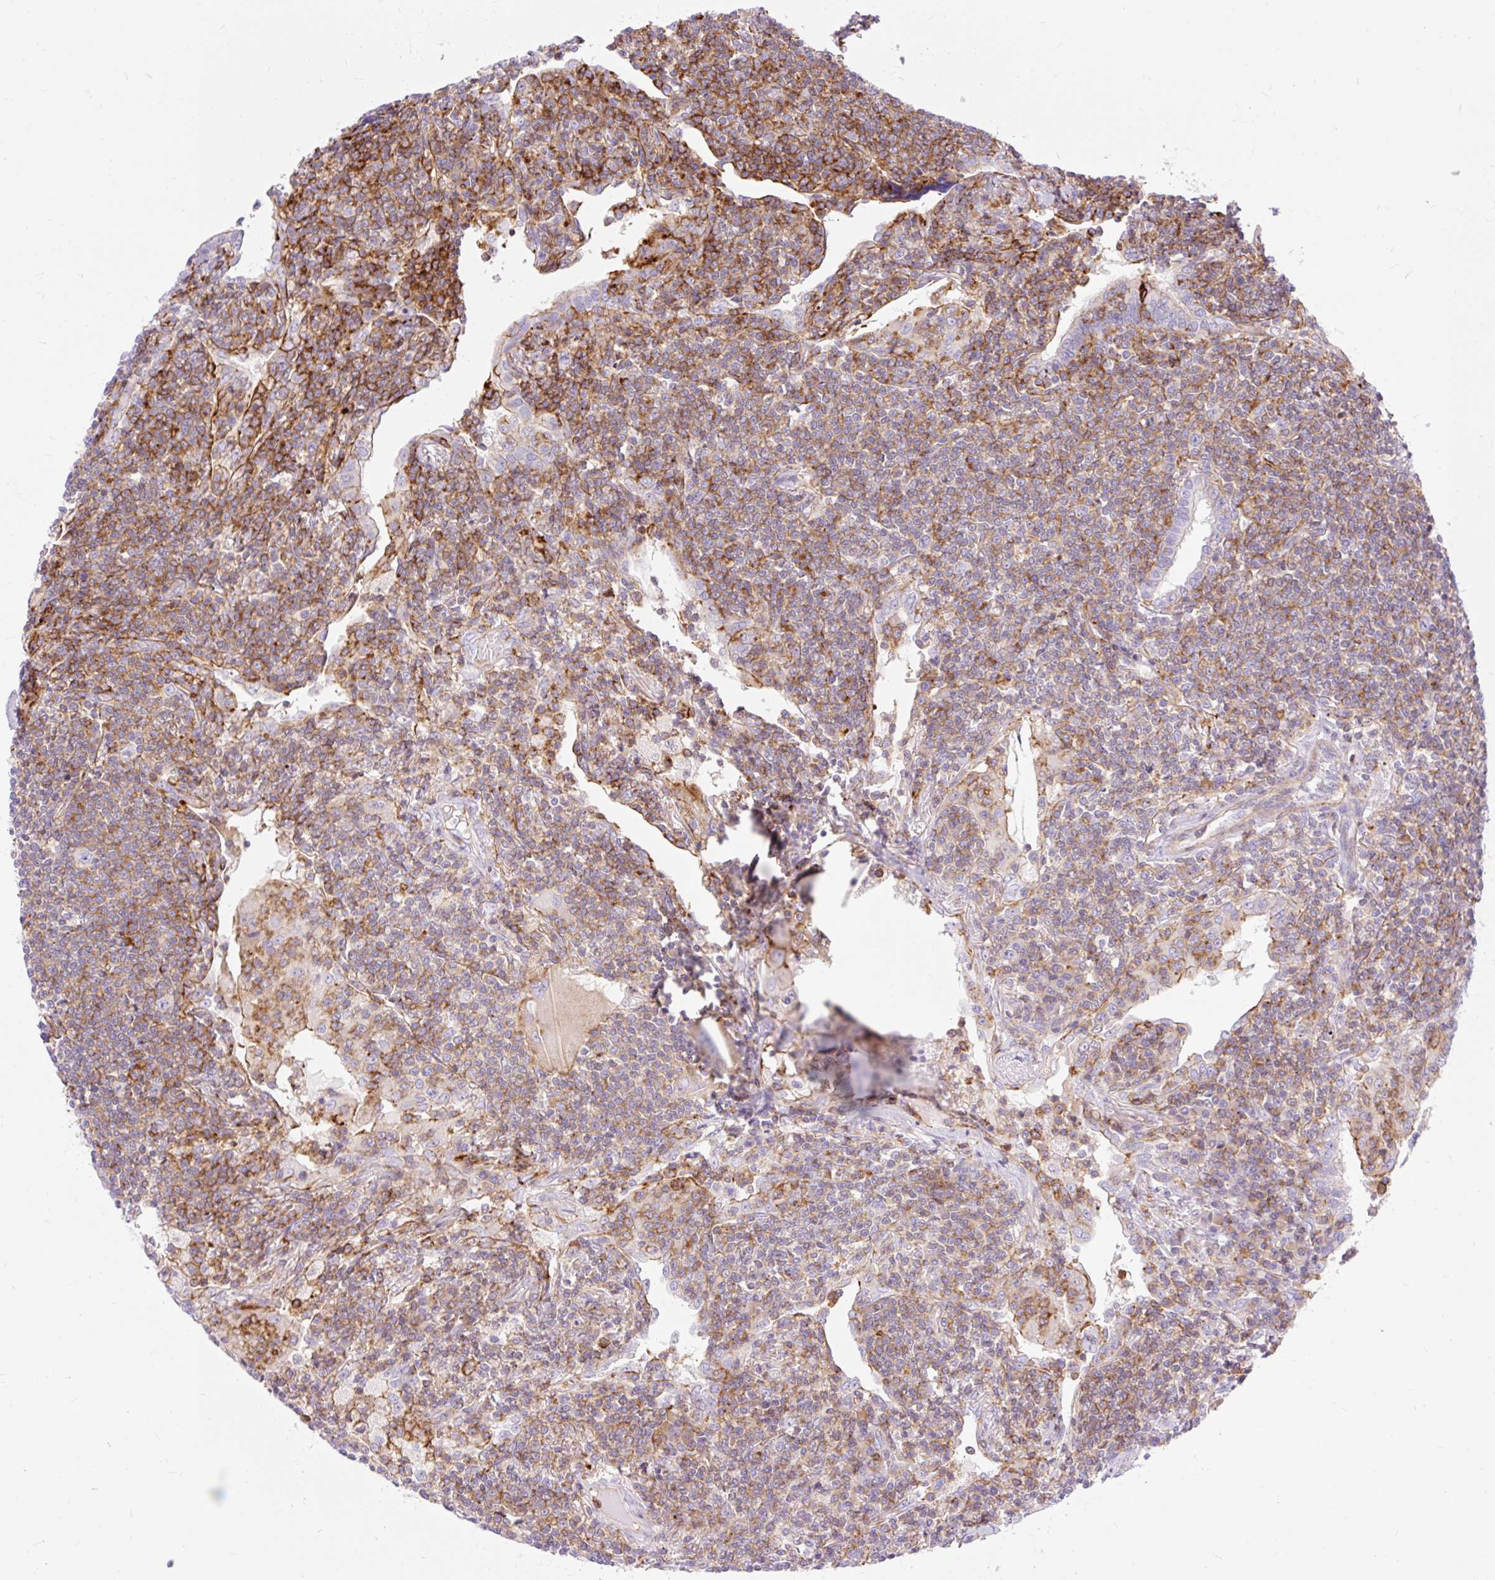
{"staining": {"intensity": "moderate", "quantity": "25%-75%", "location": "cytoplasmic/membranous"}, "tissue": "lymphoma", "cell_type": "Tumor cells", "image_type": "cancer", "snomed": [{"axis": "morphology", "description": "Malignant lymphoma, non-Hodgkin's type, Low grade"}, {"axis": "topography", "description": "Lung"}], "caption": "The micrograph demonstrates a brown stain indicating the presence of a protein in the cytoplasmic/membranous of tumor cells in lymphoma. (Stains: DAB in brown, nuclei in blue, Microscopy: brightfield microscopy at high magnification).", "gene": "CORO7-PAM16", "patient": {"sex": "female", "age": 71}}